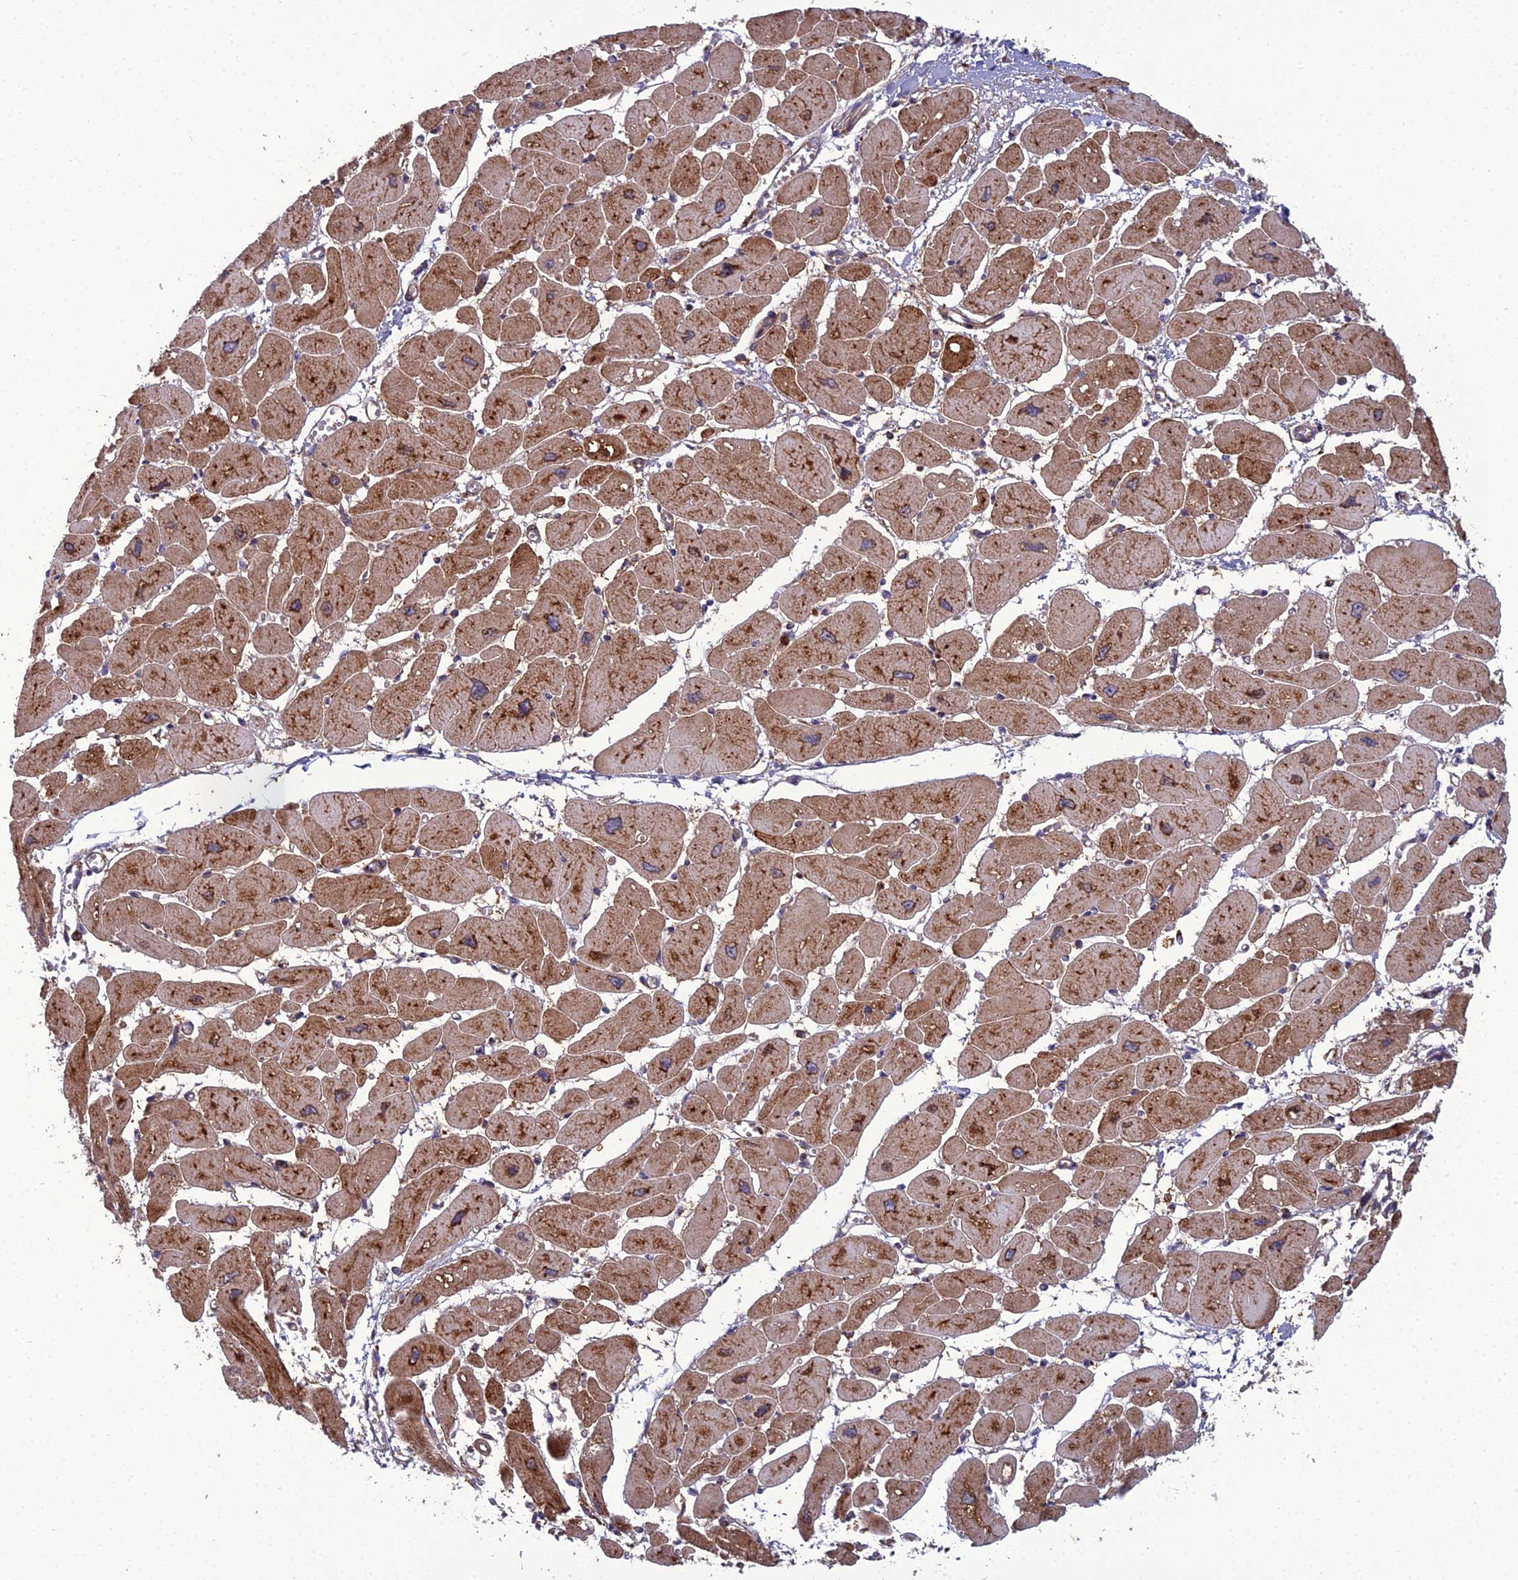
{"staining": {"intensity": "moderate", "quantity": ">75%", "location": "cytoplasmic/membranous"}, "tissue": "heart muscle", "cell_type": "Cardiomyocytes", "image_type": "normal", "snomed": [{"axis": "morphology", "description": "Normal tissue, NOS"}, {"axis": "topography", "description": "Heart"}], "caption": "IHC of unremarkable heart muscle shows medium levels of moderate cytoplasmic/membranous positivity in approximately >75% of cardiomyocytes. (Stains: DAB (3,3'-diaminobenzidine) in brown, nuclei in blue, Microscopy: brightfield microscopy at high magnification).", "gene": "LNPEP", "patient": {"sex": "female", "age": 54}}